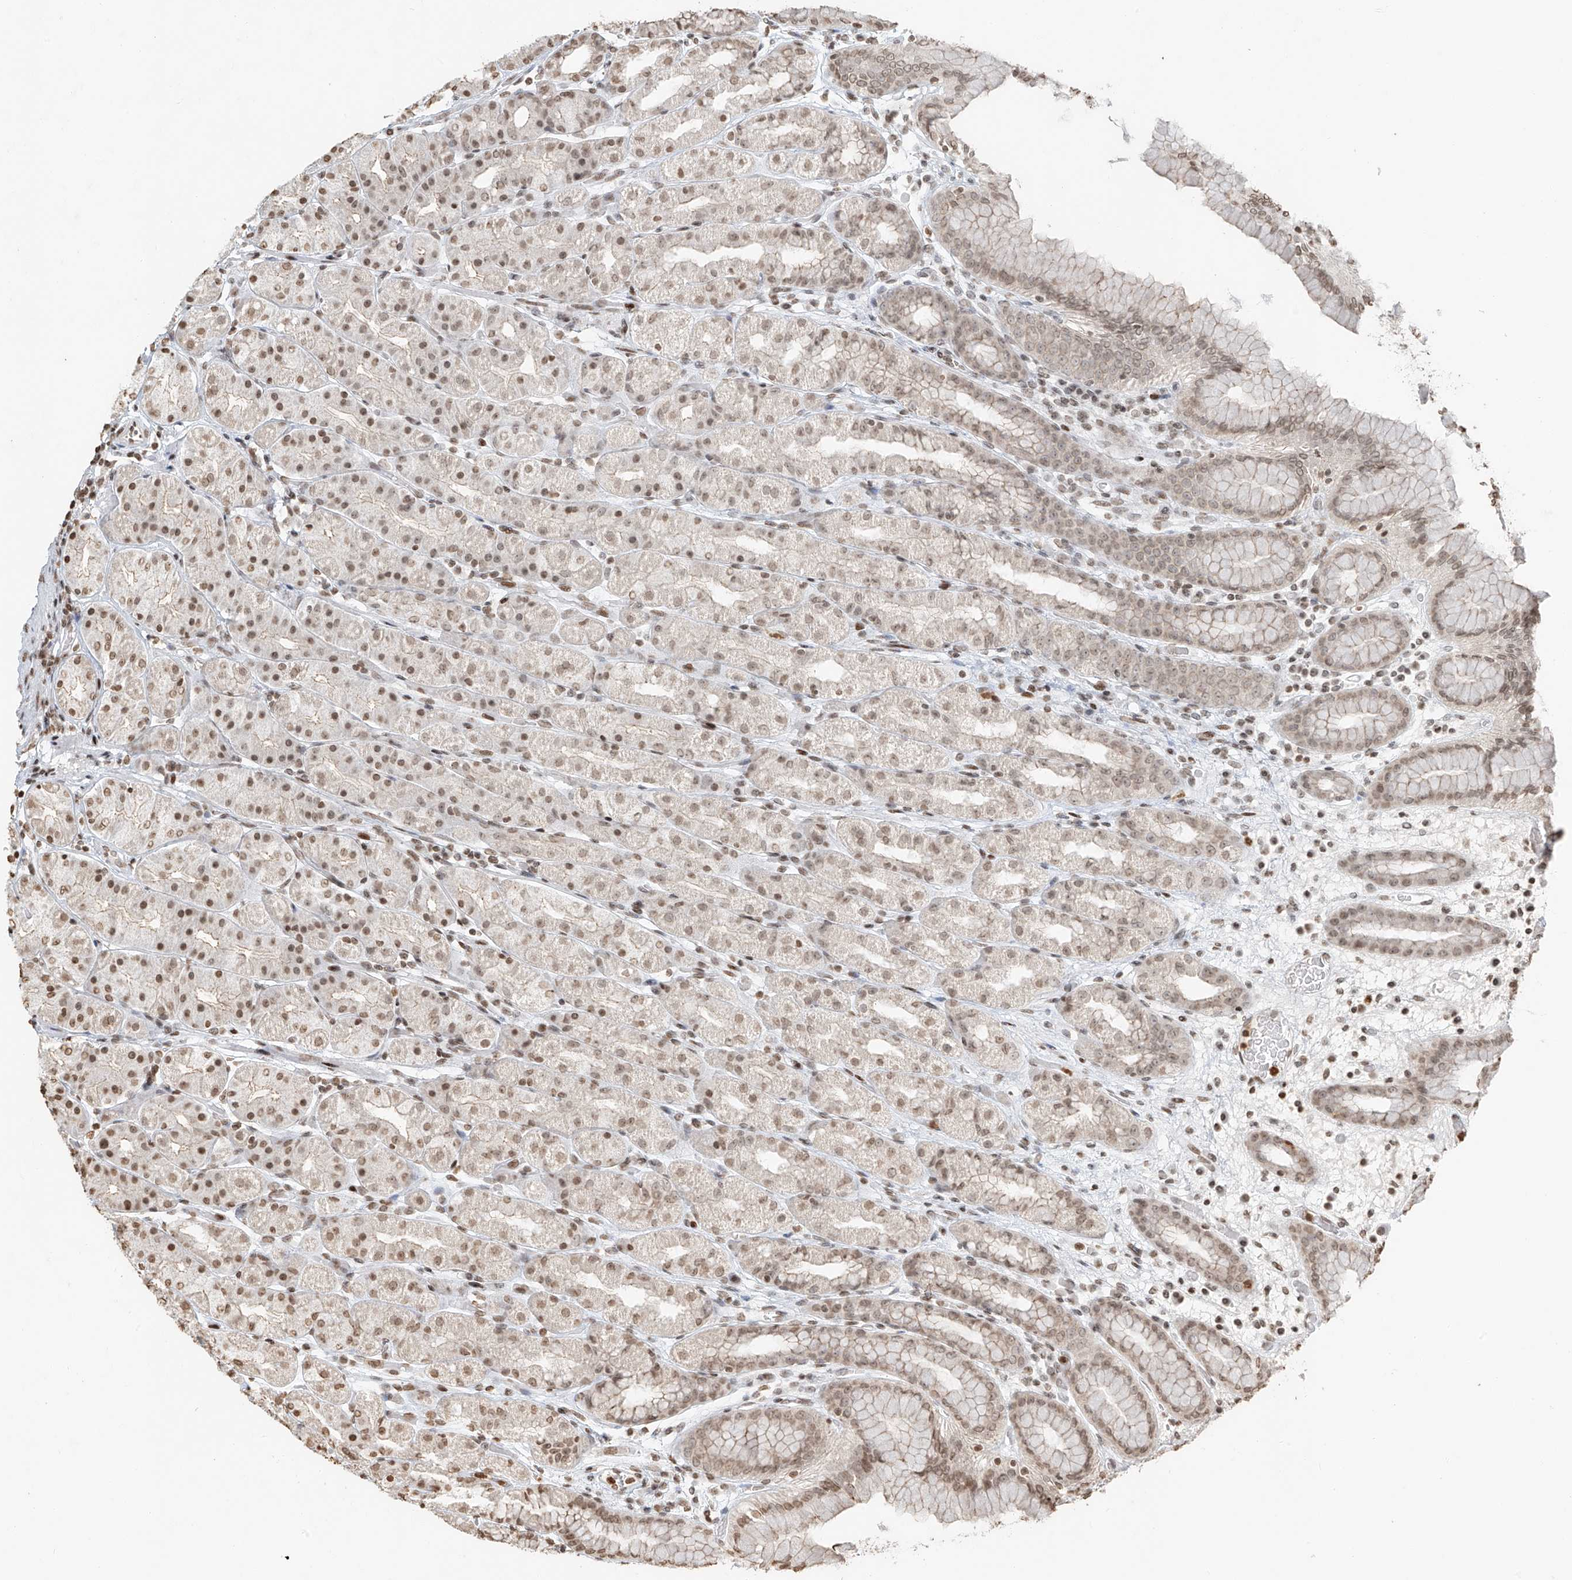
{"staining": {"intensity": "moderate", "quantity": "25%-75%", "location": "nuclear"}, "tissue": "stomach", "cell_type": "Glandular cells", "image_type": "normal", "snomed": [{"axis": "morphology", "description": "Normal tissue, NOS"}, {"axis": "topography", "description": "Stomach, upper"}], "caption": "Protein staining by IHC displays moderate nuclear expression in about 25%-75% of glandular cells in benign stomach.", "gene": "C17orf58", "patient": {"sex": "male", "age": 68}}